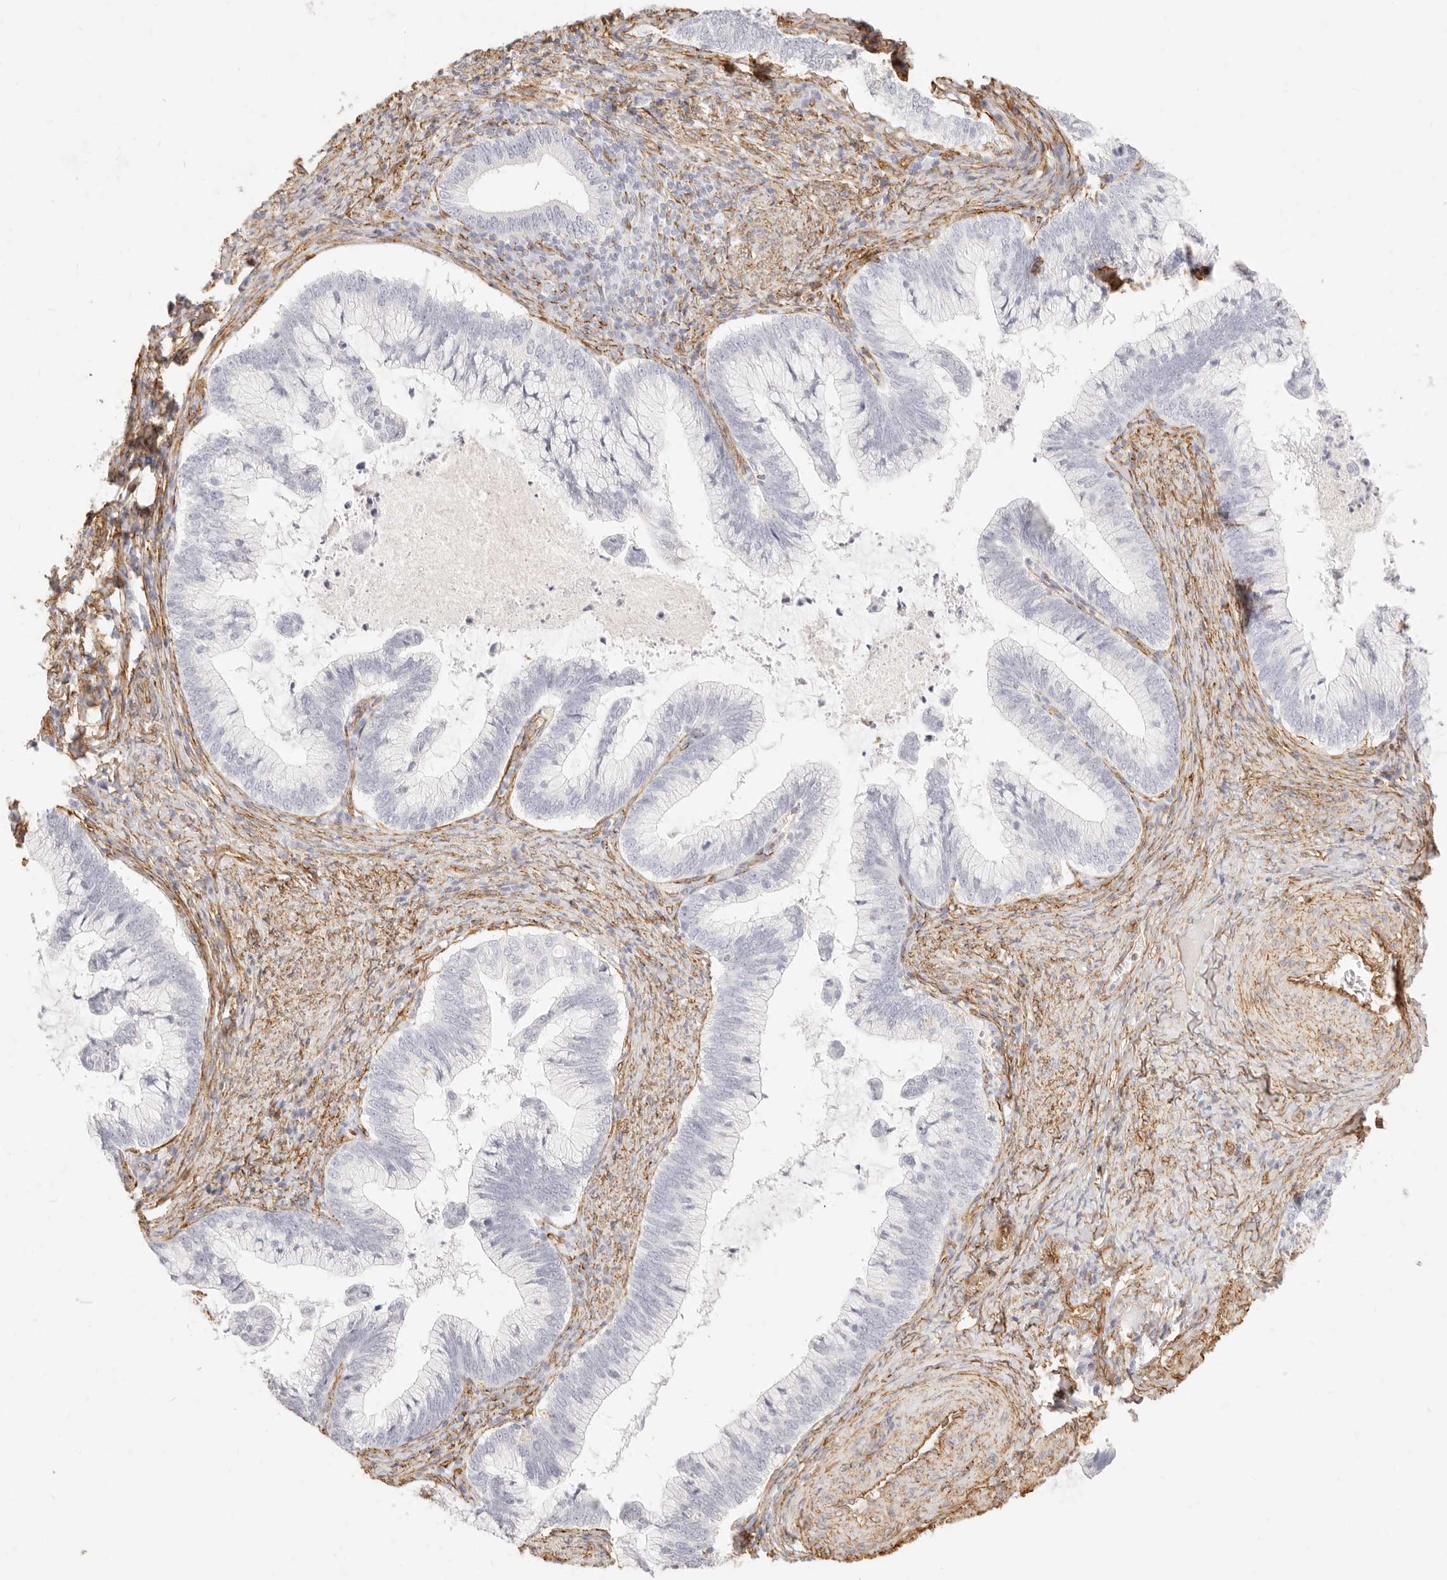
{"staining": {"intensity": "negative", "quantity": "none", "location": "none"}, "tissue": "cervical cancer", "cell_type": "Tumor cells", "image_type": "cancer", "snomed": [{"axis": "morphology", "description": "Adenocarcinoma, NOS"}, {"axis": "topography", "description": "Cervix"}], "caption": "Protein analysis of adenocarcinoma (cervical) reveals no significant positivity in tumor cells.", "gene": "NUS1", "patient": {"sex": "female", "age": 36}}